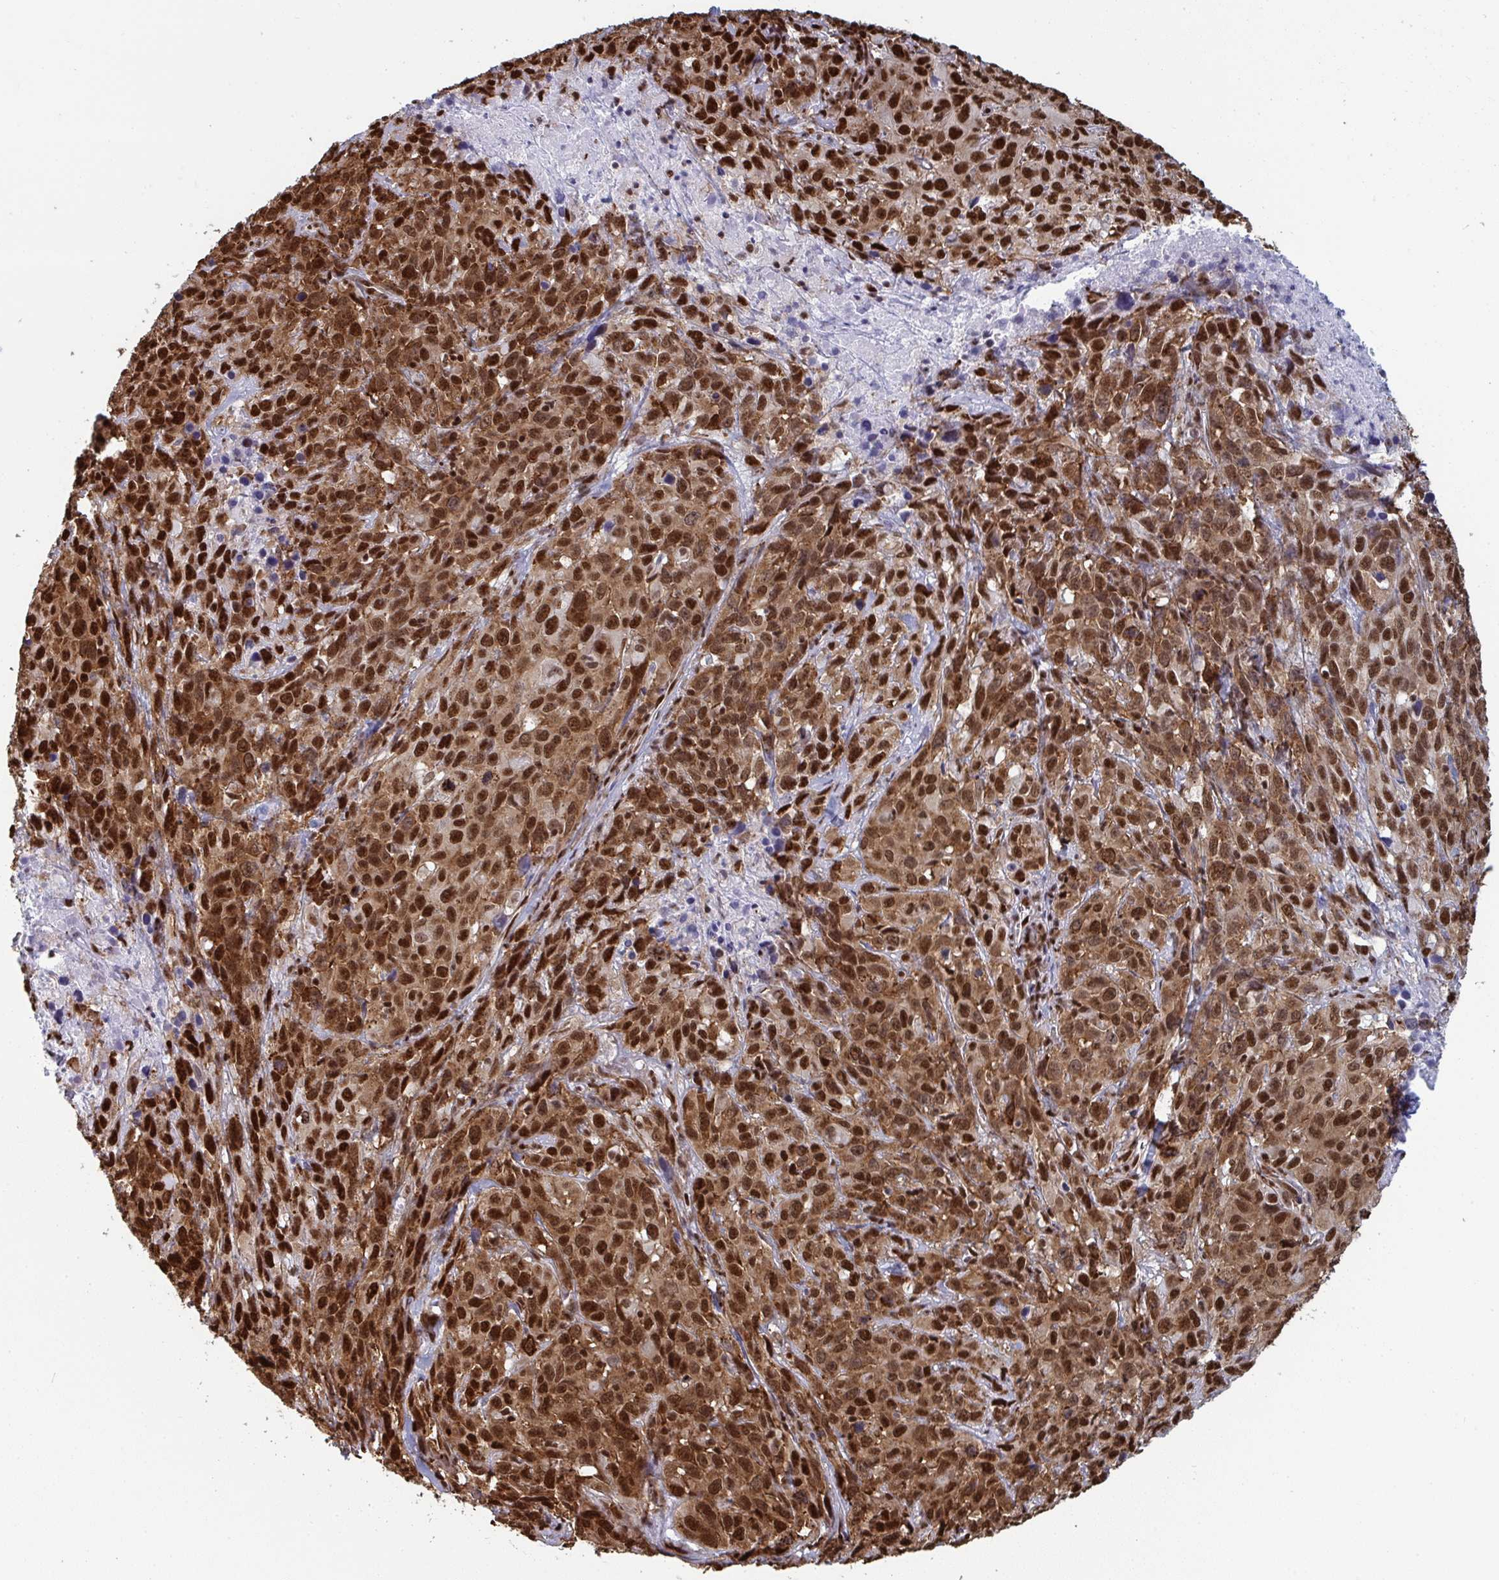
{"staining": {"intensity": "strong", "quantity": ">75%", "location": "nuclear"}, "tissue": "cervical cancer", "cell_type": "Tumor cells", "image_type": "cancer", "snomed": [{"axis": "morphology", "description": "Normal tissue, NOS"}, {"axis": "morphology", "description": "Squamous cell carcinoma, NOS"}, {"axis": "topography", "description": "Cervix"}], "caption": "Human cervical cancer stained with a protein marker reveals strong staining in tumor cells.", "gene": "GAR1", "patient": {"sex": "female", "age": 51}}